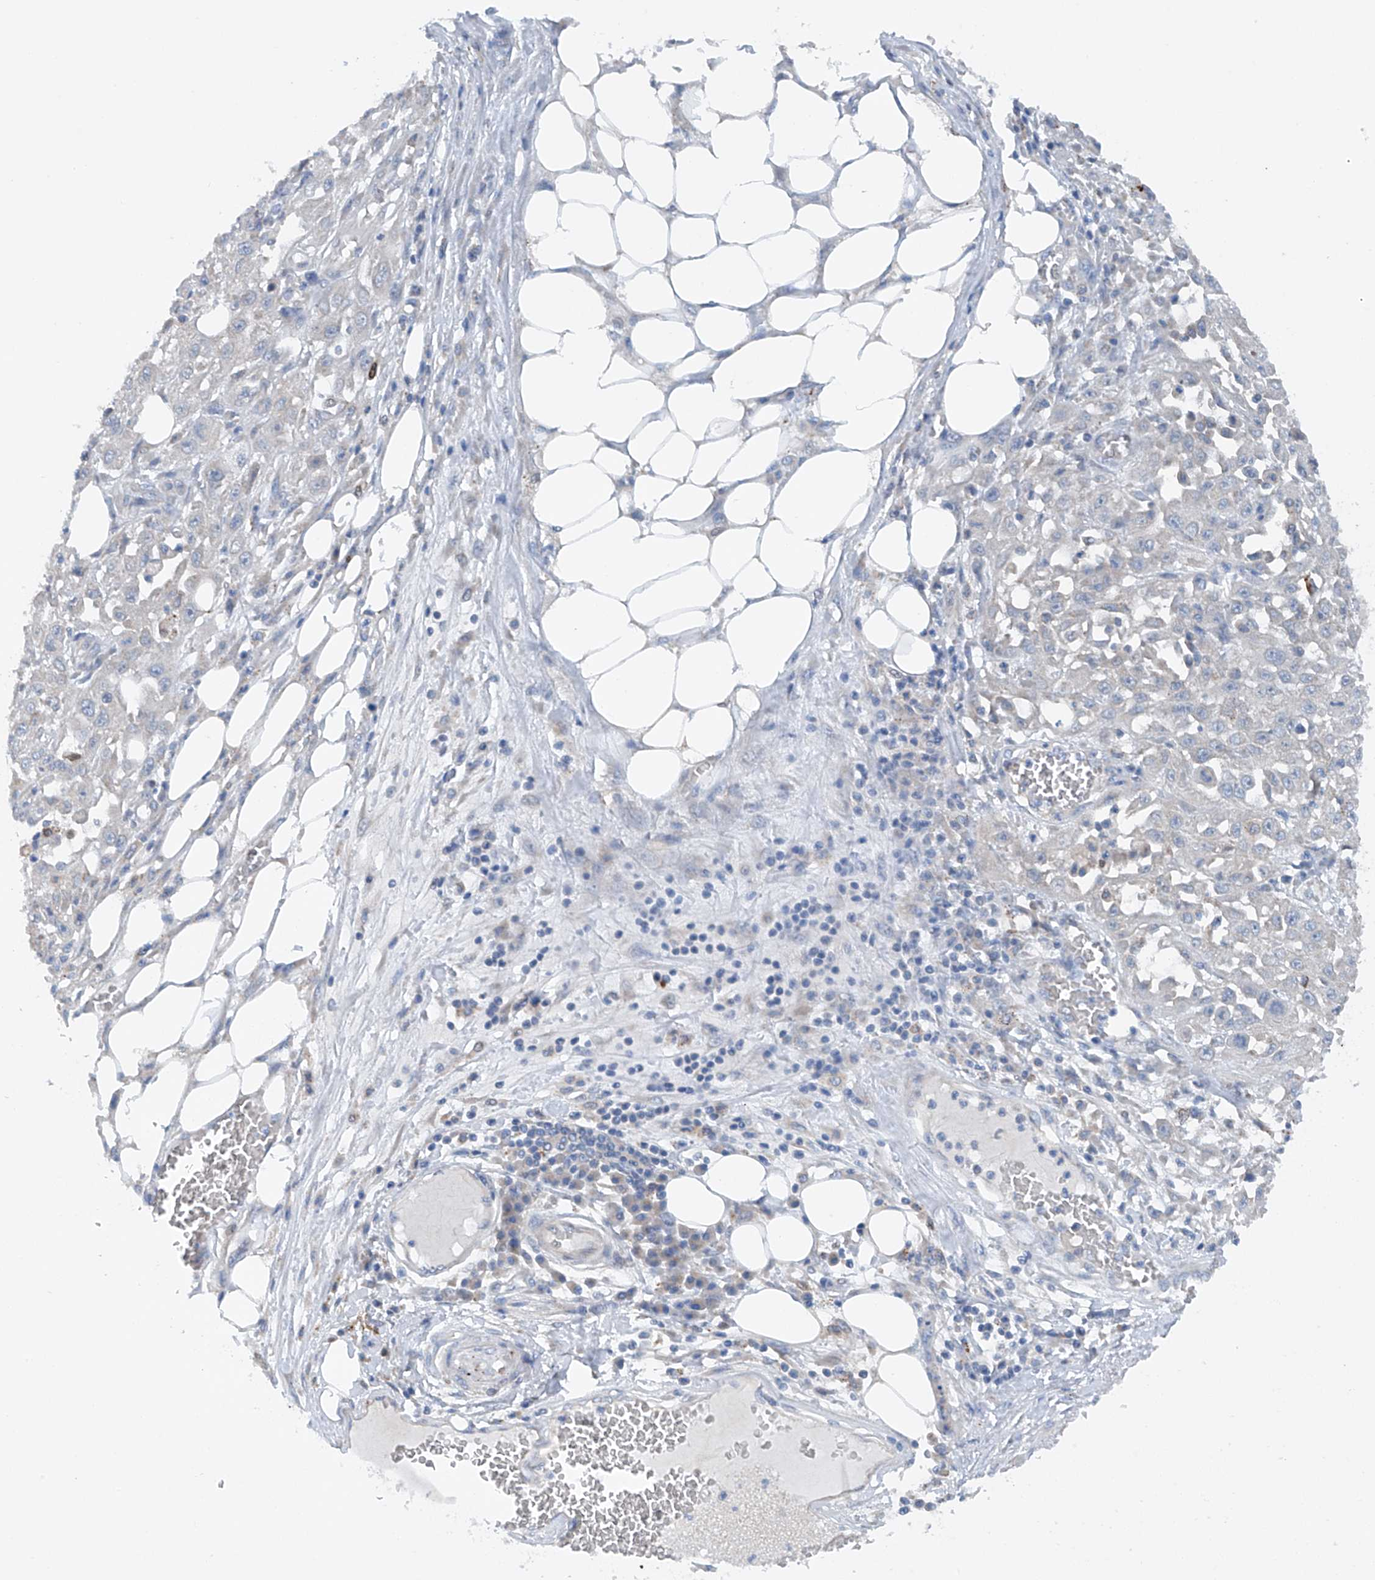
{"staining": {"intensity": "negative", "quantity": "none", "location": "none"}, "tissue": "skin cancer", "cell_type": "Tumor cells", "image_type": "cancer", "snomed": [{"axis": "morphology", "description": "Squamous cell carcinoma, NOS"}, {"axis": "morphology", "description": "Squamous cell carcinoma, metastatic, NOS"}, {"axis": "topography", "description": "Skin"}, {"axis": "topography", "description": "Lymph node"}], "caption": "This is an immunohistochemistry image of skin cancer (squamous cell carcinoma). There is no expression in tumor cells.", "gene": "CEP85L", "patient": {"sex": "male", "age": 75}}